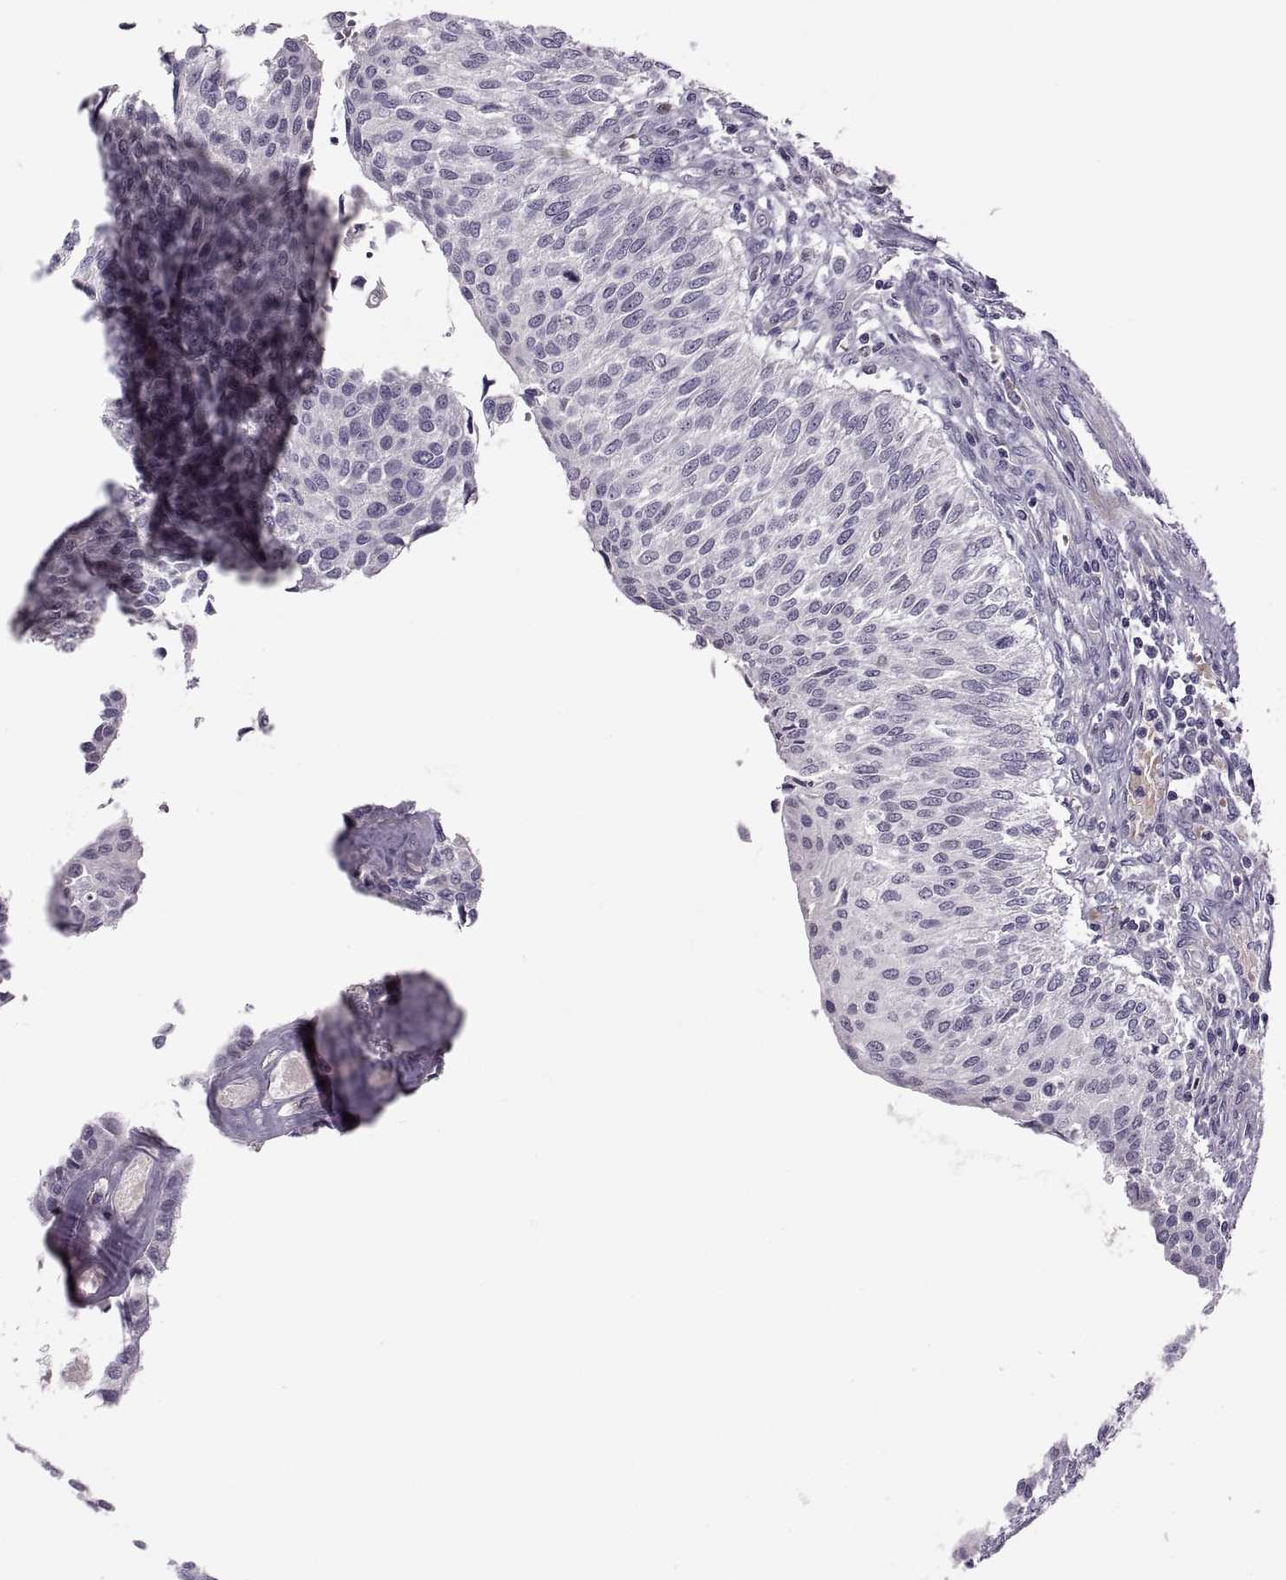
{"staining": {"intensity": "negative", "quantity": "none", "location": "none"}, "tissue": "urothelial cancer", "cell_type": "Tumor cells", "image_type": "cancer", "snomed": [{"axis": "morphology", "description": "Urothelial carcinoma, NOS"}, {"axis": "topography", "description": "Urinary bladder"}], "caption": "Transitional cell carcinoma stained for a protein using IHC displays no staining tumor cells.", "gene": "CHCT1", "patient": {"sex": "male", "age": 55}}